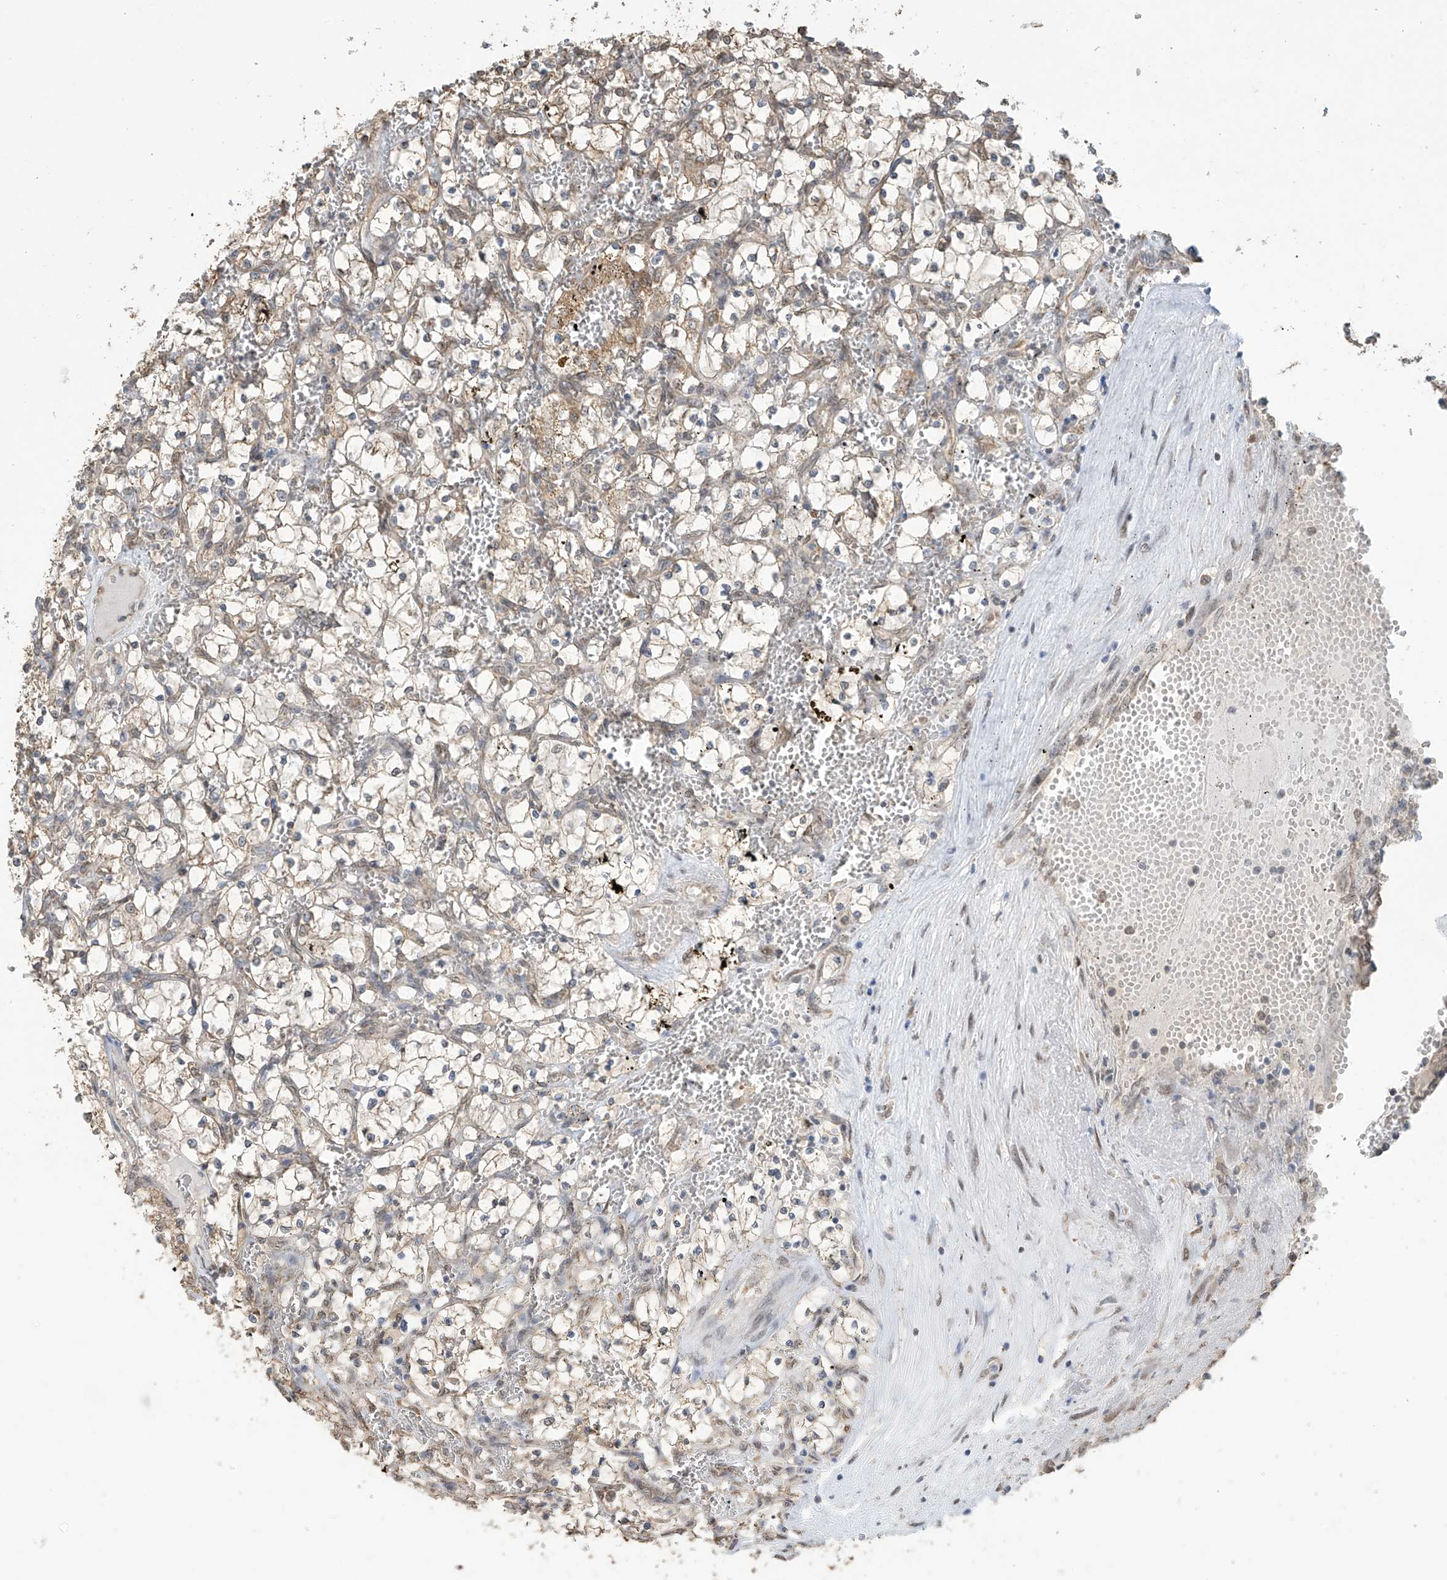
{"staining": {"intensity": "moderate", "quantity": "<25%", "location": "cytoplasmic/membranous"}, "tissue": "renal cancer", "cell_type": "Tumor cells", "image_type": "cancer", "snomed": [{"axis": "morphology", "description": "Adenocarcinoma, NOS"}, {"axis": "topography", "description": "Kidney"}], "caption": "A brown stain highlights moderate cytoplasmic/membranous staining of a protein in human renal cancer (adenocarcinoma) tumor cells.", "gene": "KIAA1522", "patient": {"sex": "female", "age": 69}}